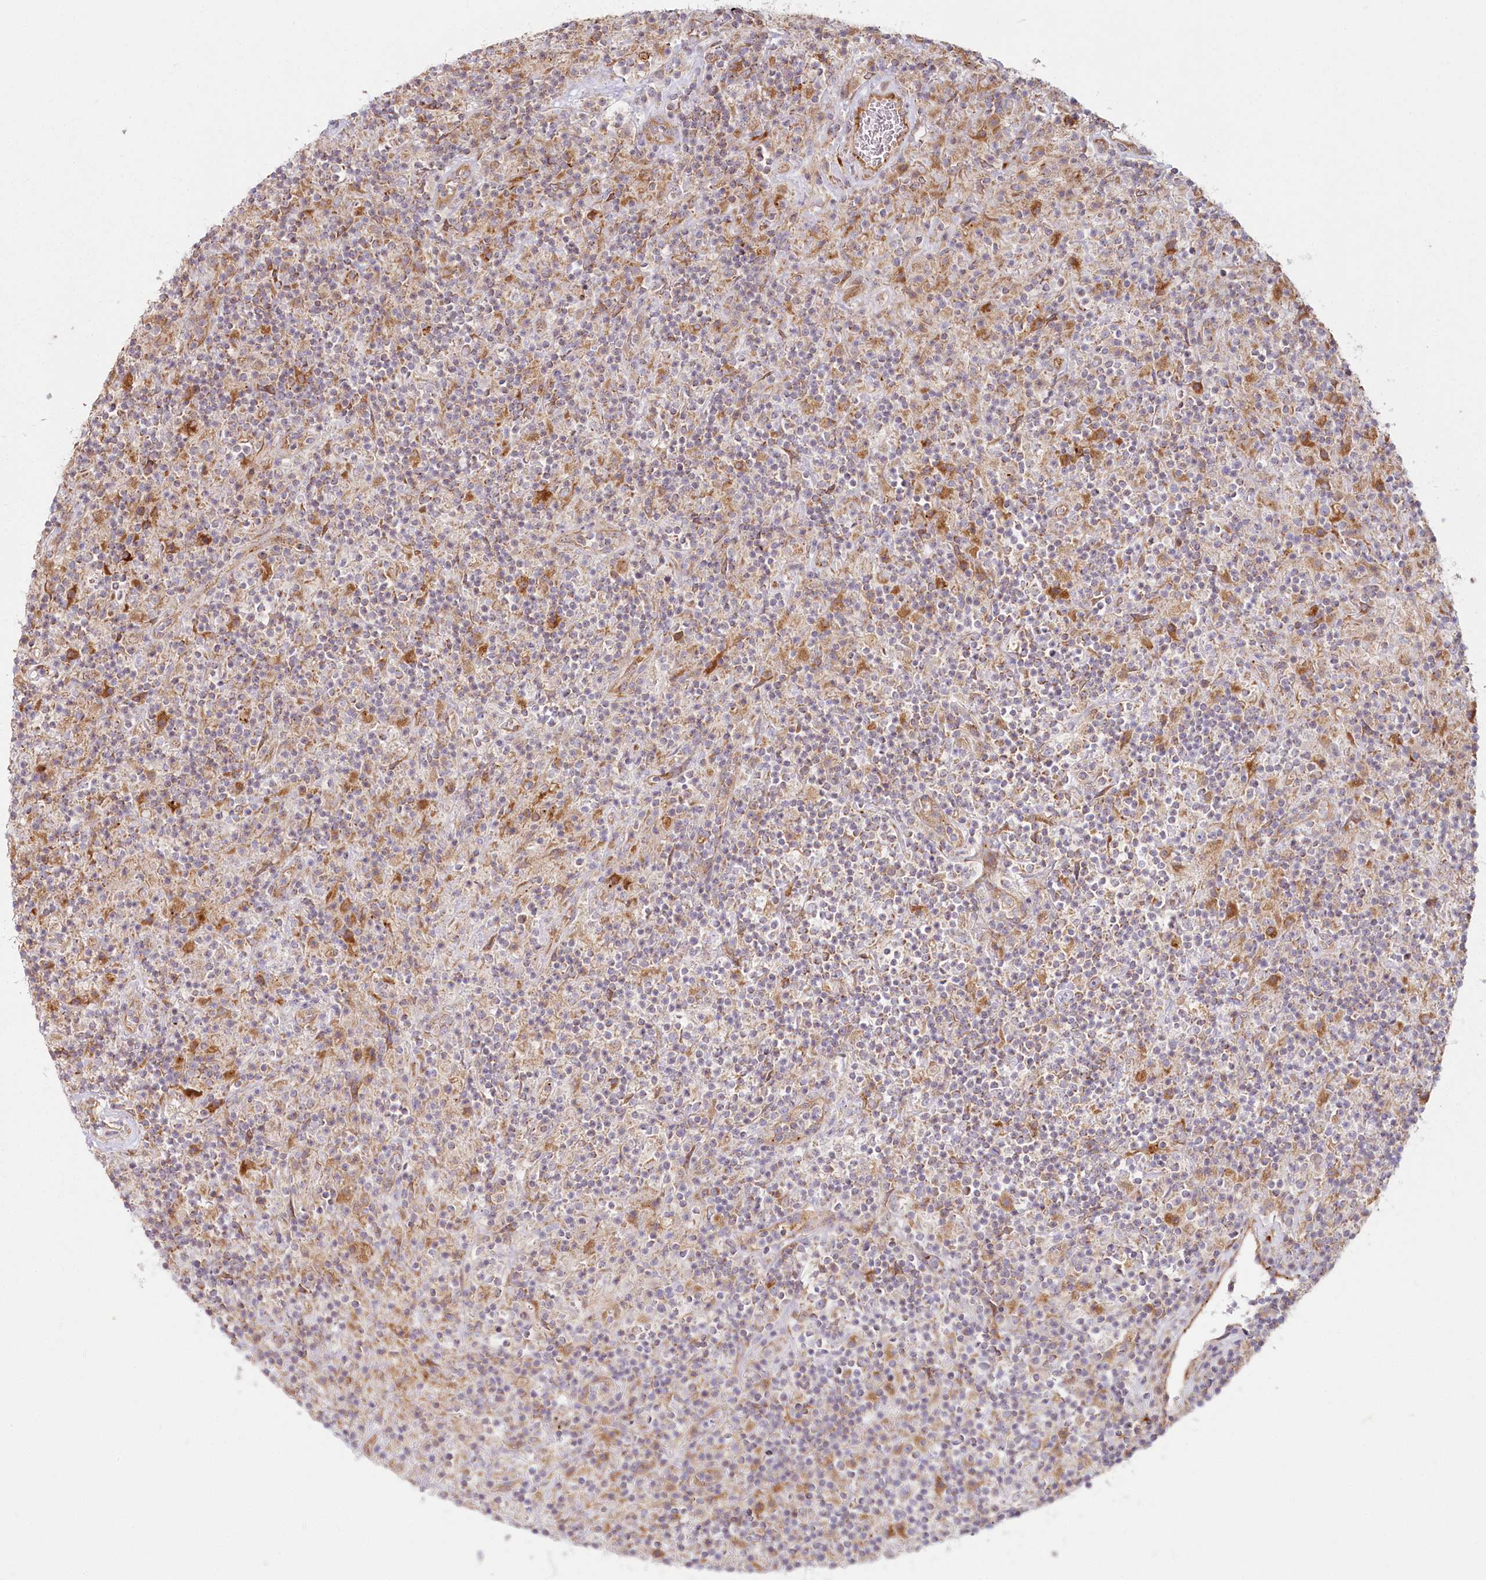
{"staining": {"intensity": "weak", "quantity": "25%-75%", "location": "cytoplasmic/membranous"}, "tissue": "lymphoma", "cell_type": "Tumor cells", "image_type": "cancer", "snomed": [{"axis": "morphology", "description": "Hodgkin's disease, NOS"}, {"axis": "topography", "description": "Lymph node"}], "caption": "A micrograph of lymphoma stained for a protein demonstrates weak cytoplasmic/membranous brown staining in tumor cells. (DAB (3,3'-diaminobenzidine) = brown stain, brightfield microscopy at high magnification).", "gene": "HARS2", "patient": {"sex": "male", "age": 70}}